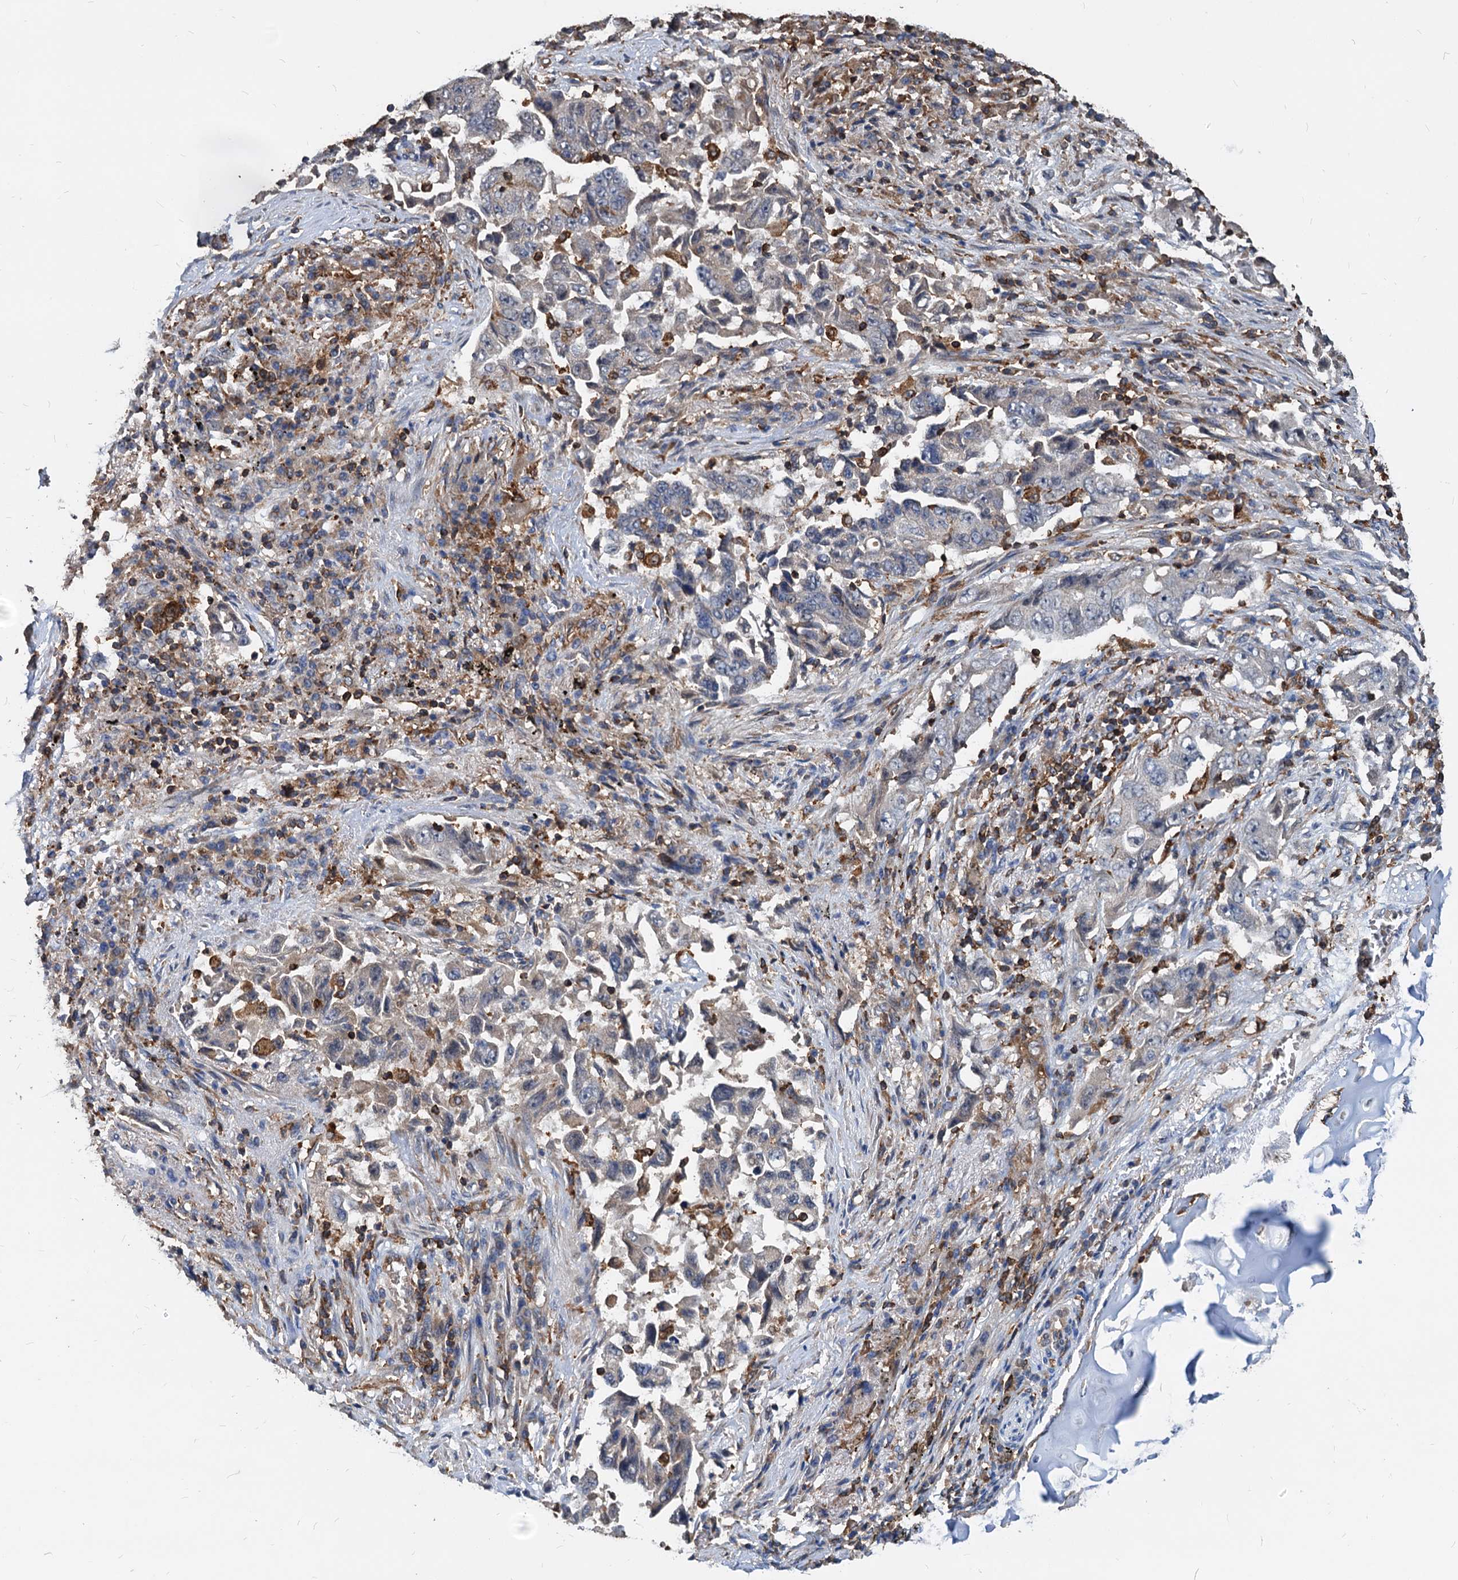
{"staining": {"intensity": "negative", "quantity": "none", "location": "none"}, "tissue": "lung cancer", "cell_type": "Tumor cells", "image_type": "cancer", "snomed": [{"axis": "morphology", "description": "Adenocarcinoma, NOS"}, {"axis": "topography", "description": "Lung"}], "caption": "Immunohistochemical staining of human lung adenocarcinoma demonstrates no significant staining in tumor cells.", "gene": "LCP2", "patient": {"sex": "female", "age": 51}}